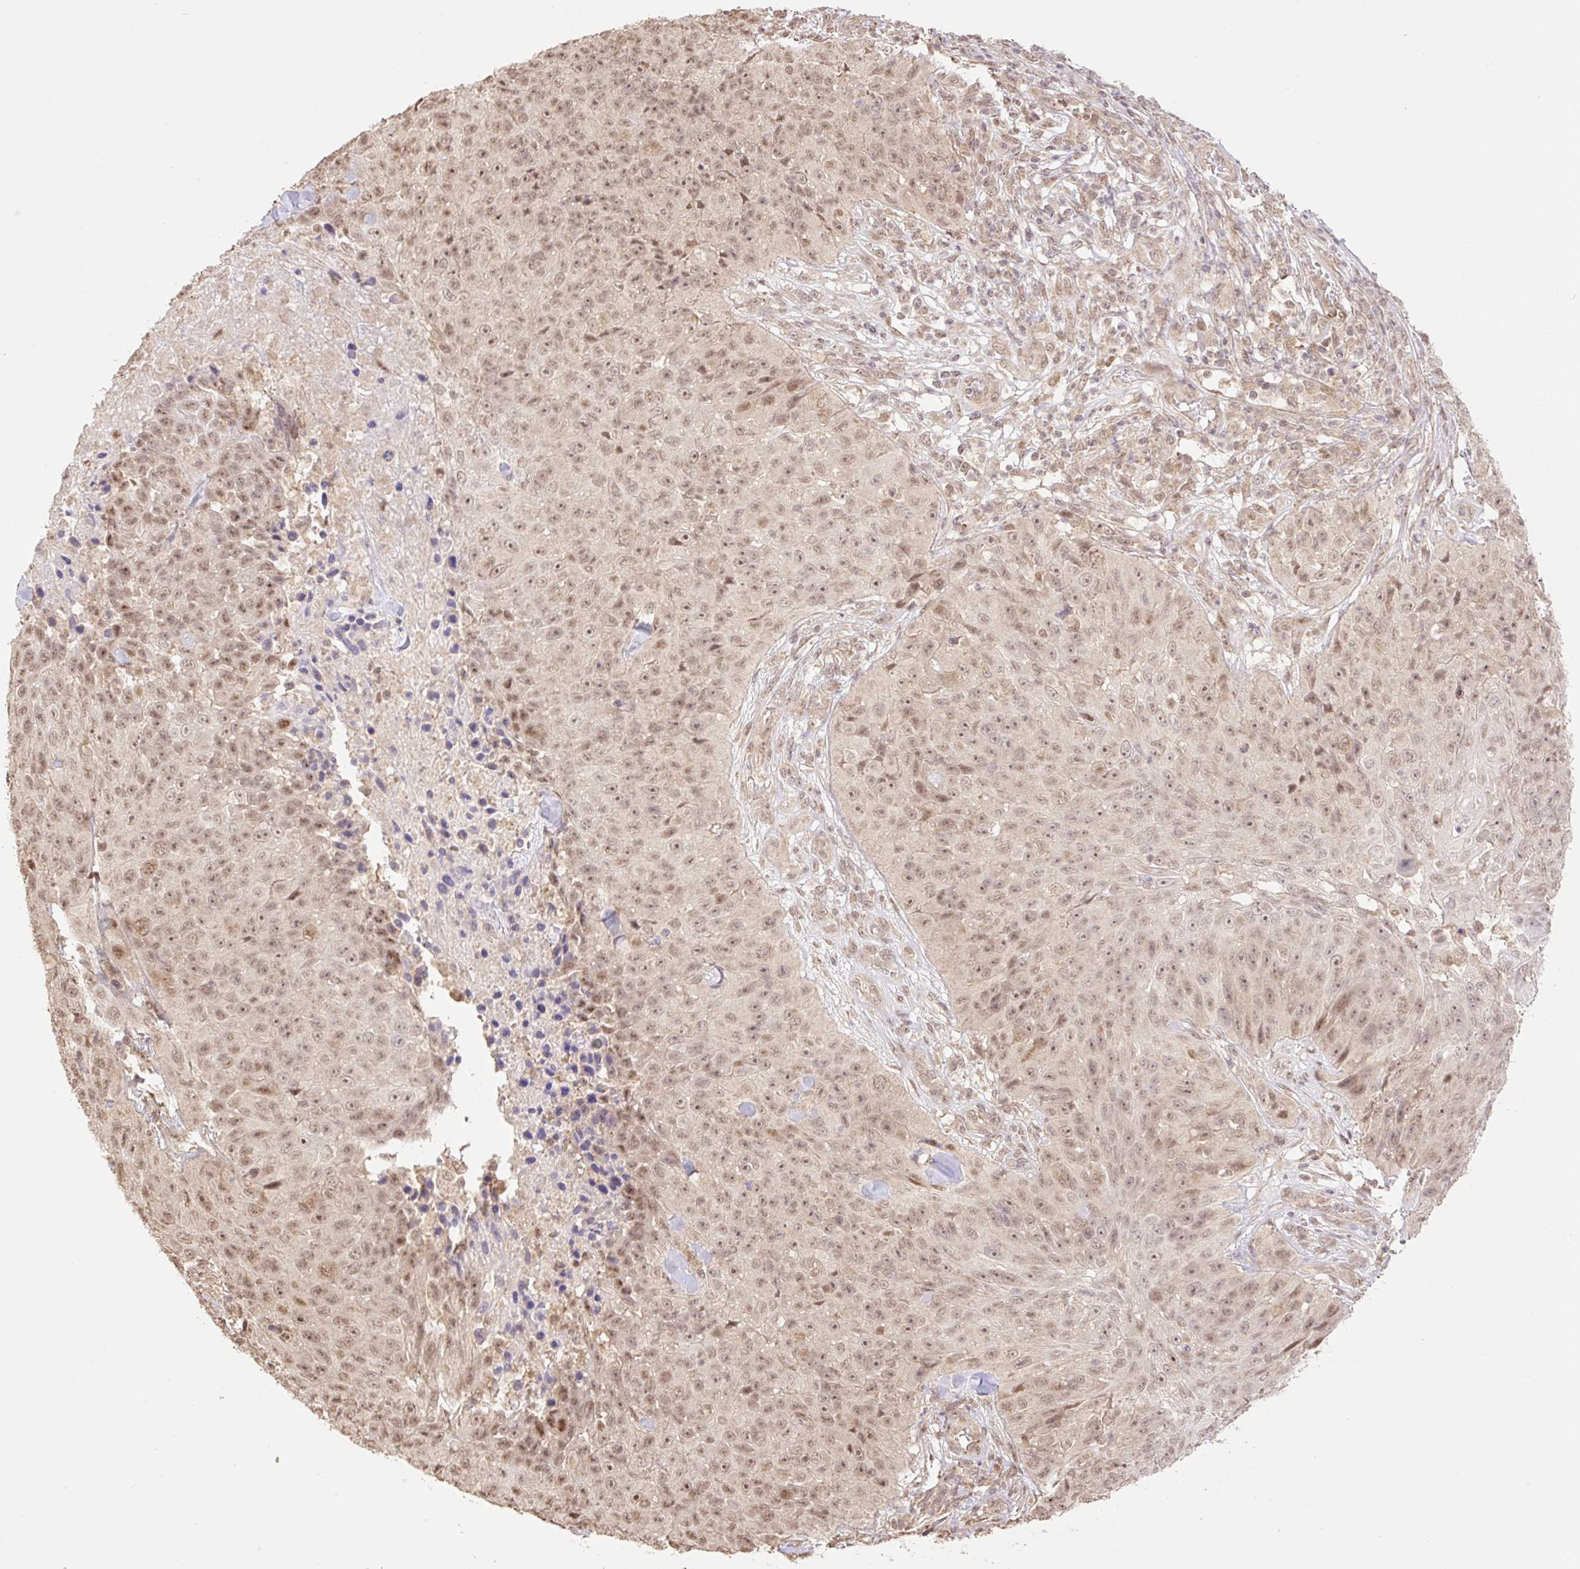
{"staining": {"intensity": "moderate", "quantity": ">75%", "location": "nuclear"}, "tissue": "skin cancer", "cell_type": "Tumor cells", "image_type": "cancer", "snomed": [{"axis": "morphology", "description": "Squamous cell carcinoma, NOS"}, {"axis": "topography", "description": "Skin"}], "caption": "High-magnification brightfield microscopy of skin cancer stained with DAB (brown) and counterstained with hematoxylin (blue). tumor cells exhibit moderate nuclear positivity is seen in approximately>75% of cells.", "gene": "VPS25", "patient": {"sex": "female", "age": 87}}